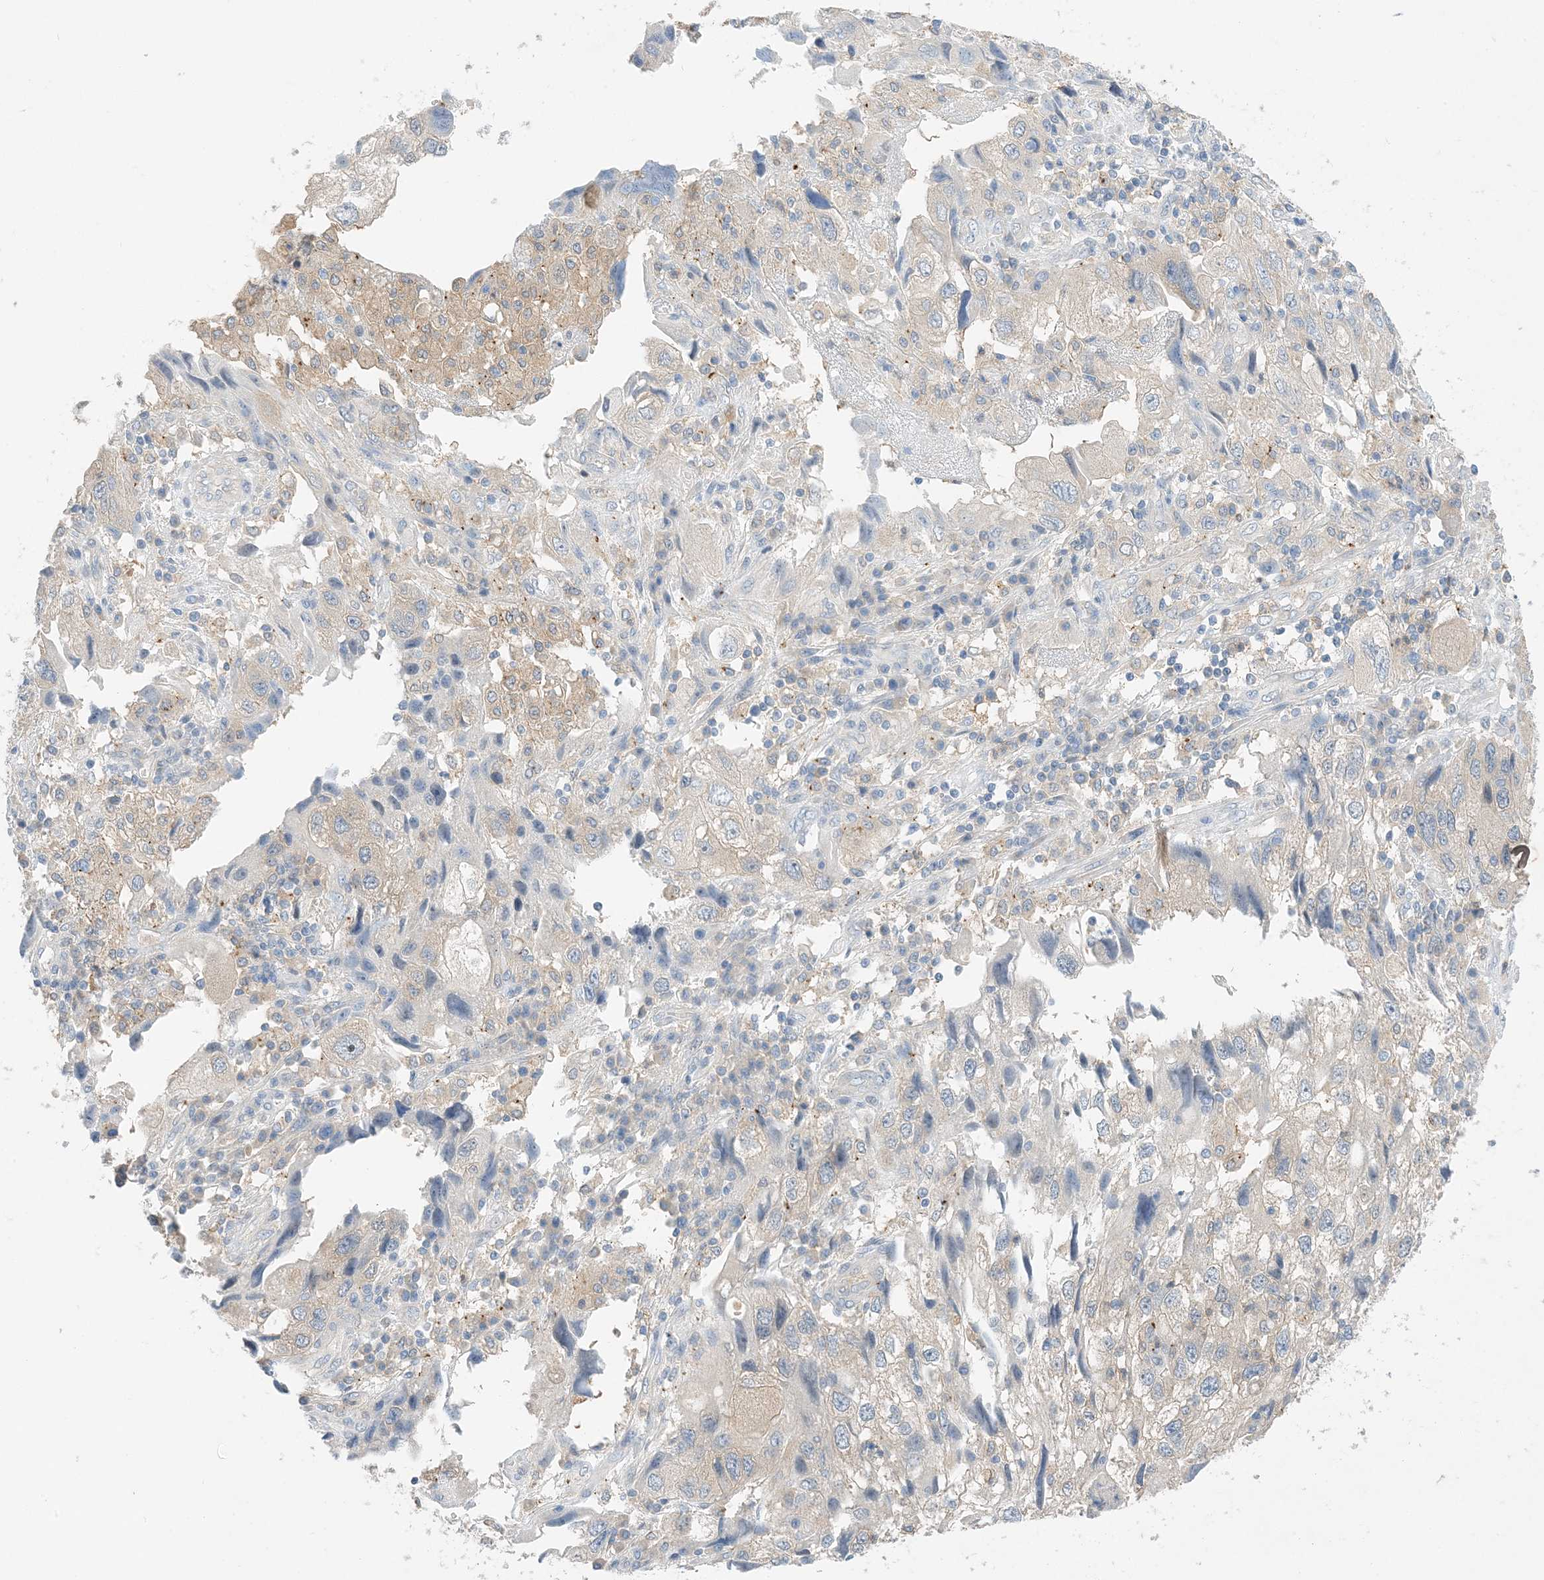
{"staining": {"intensity": "negative", "quantity": "none", "location": "none"}, "tissue": "endometrial cancer", "cell_type": "Tumor cells", "image_type": "cancer", "snomed": [{"axis": "morphology", "description": "Adenocarcinoma, NOS"}, {"axis": "topography", "description": "Endometrium"}], "caption": "A high-resolution micrograph shows IHC staining of endometrial adenocarcinoma, which displays no significant positivity in tumor cells.", "gene": "KIFBP", "patient": {"sex": "female", "age": 49}}